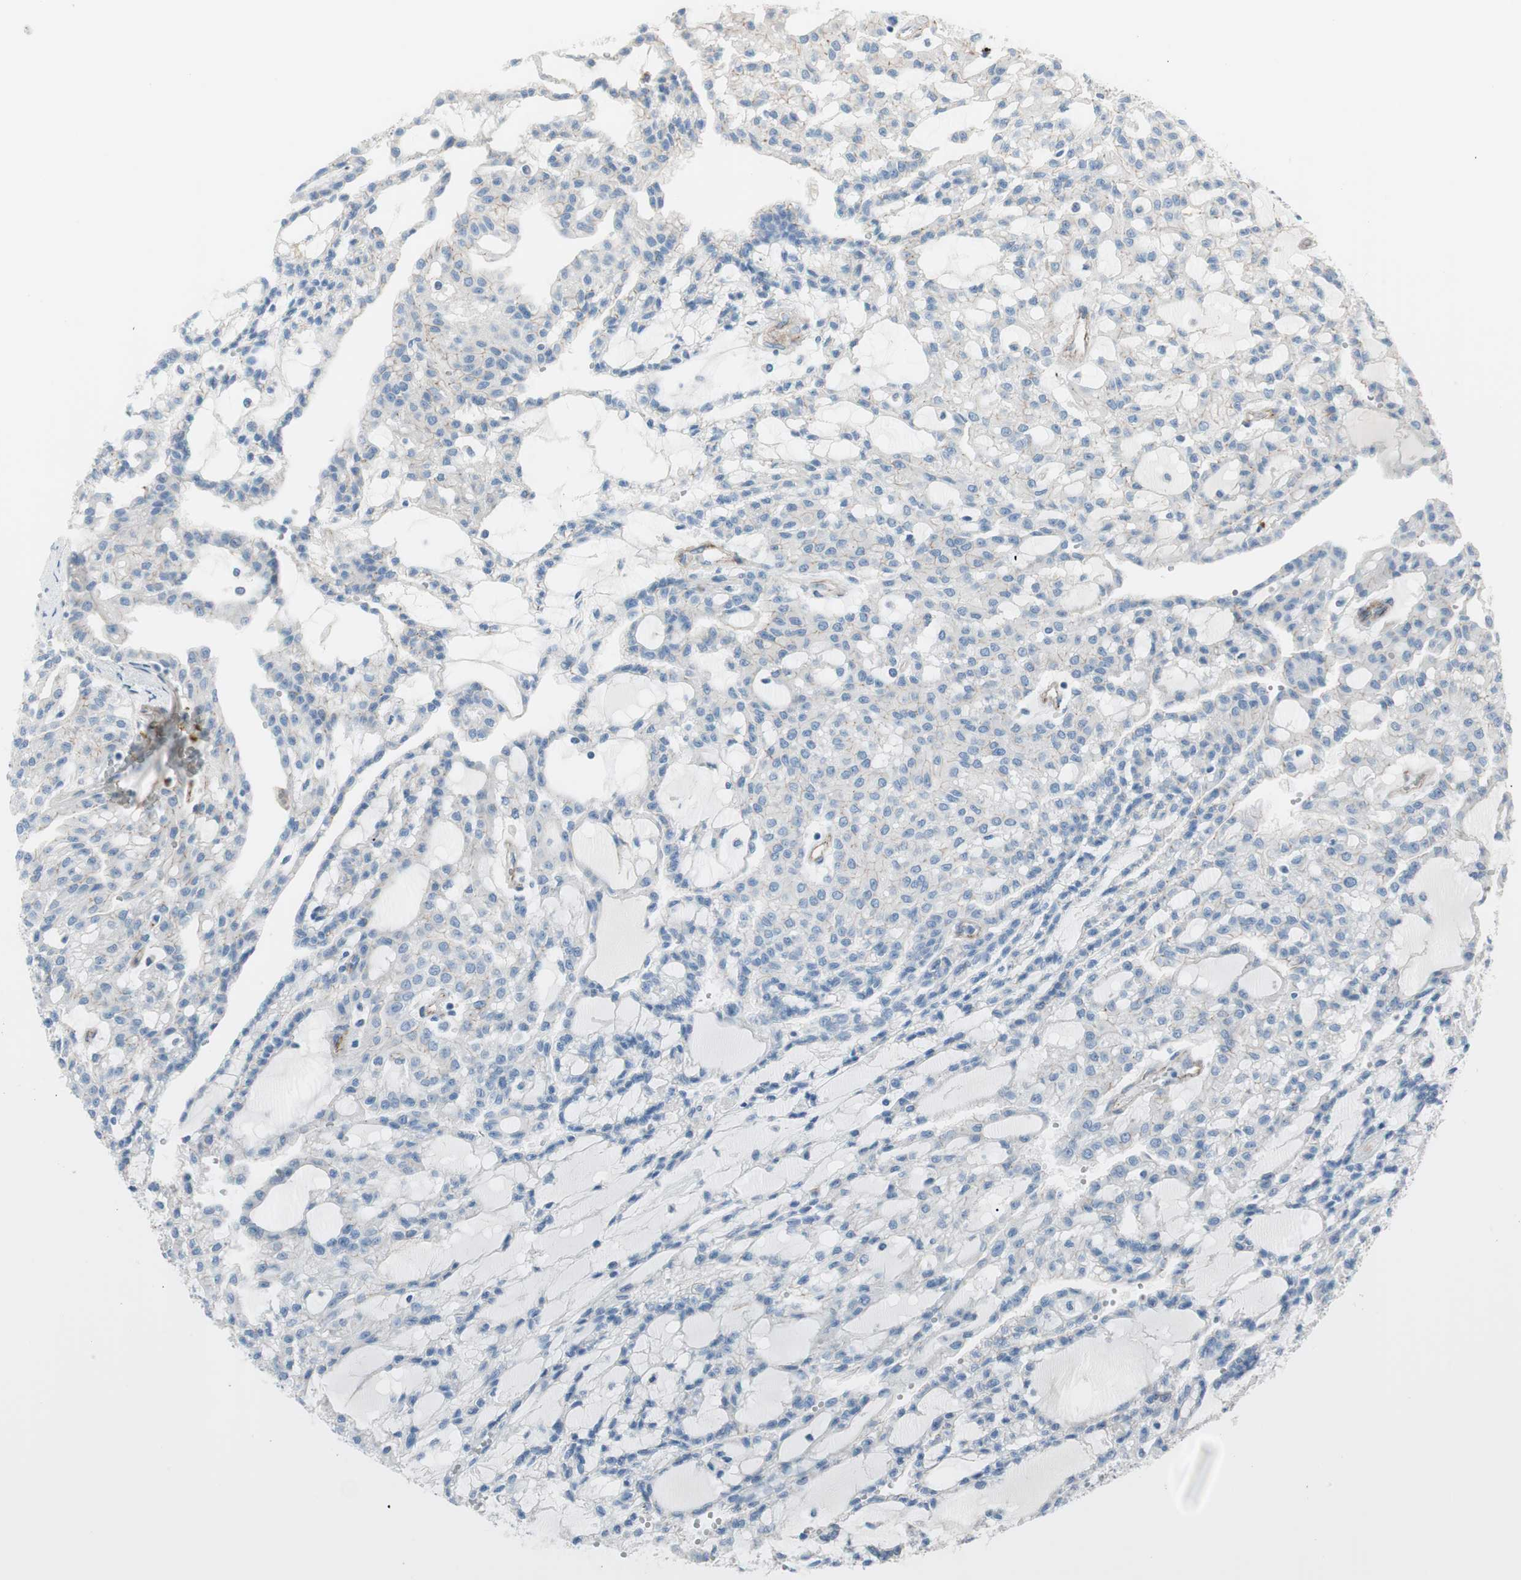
{"staining": {"intensity": "weak", "quantity": "<25%", "location": "cytoplasmic/membranous"}, "tissue": "renal cancer", "cell_type": "Tumor cells", "image_type": "cancer", "snomed": [{"axis": "morphology", "description": "Adenocarcinoma, NOS"}, {"axis": "topography", "description": "Kidney"}], "caption": "Immunohistochemical staining of renal cancer (adenocarcinoma) demonstrates no significant expression in tumor cells.", "gene": "TJP1", "patient": {"sex": "male", "age": 63}}